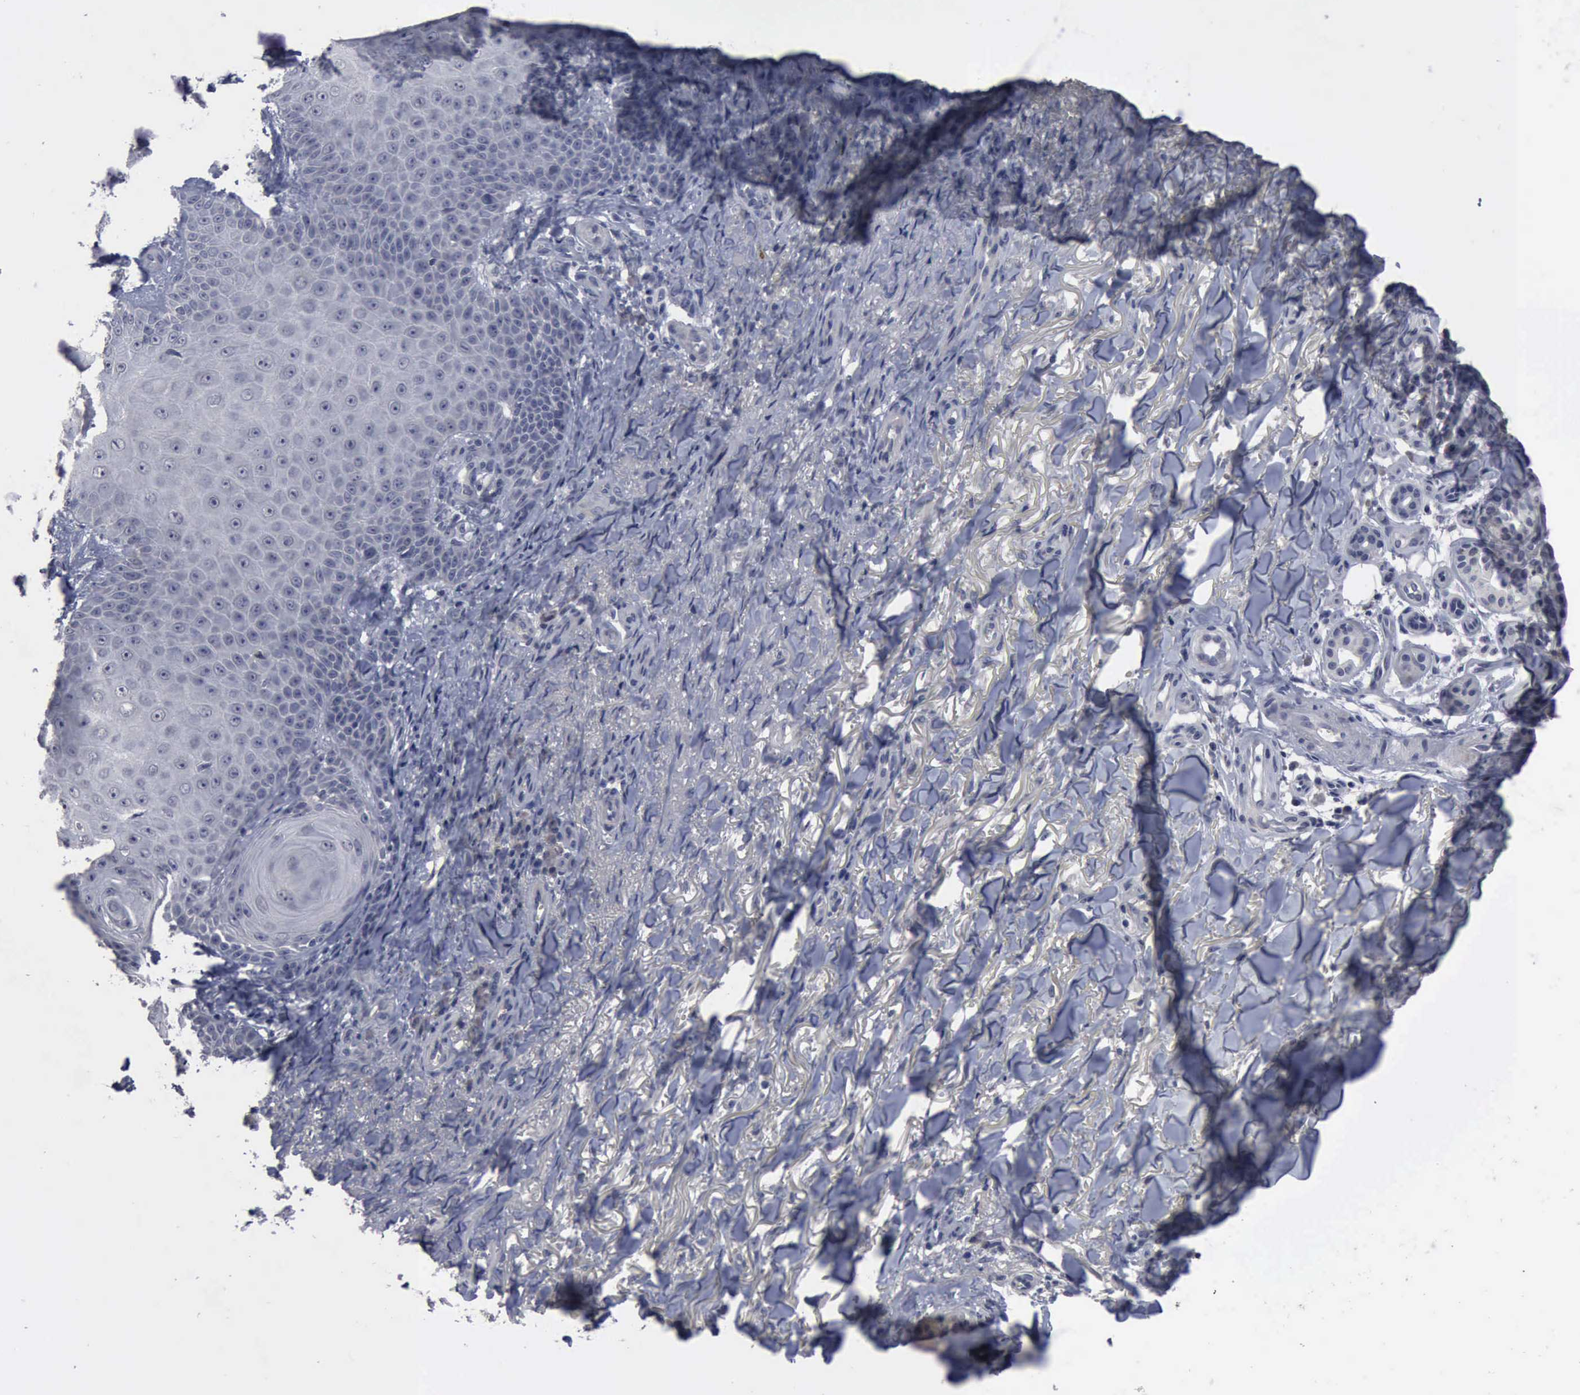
{"staining": {"intensity": "negative", "quantity": "none", "location": "none"}, "tissue": "skin cancer", "cell_type": "Tumor cells", "image_type": "cancer", "snomed": [{"axis": "morphology", "description": "Basal cell carcinoma"}, {"axis": "topography", "description": "Skin"}], "caption": "The image displays no staining of tumor cells in basal cell carcinoma (skin). (DAB (3,3'-diaminobenzidine) immunohistochemistry, high magnification).", "gene": "MYO18B", "patient": {"sex": "male", "age": 81}}